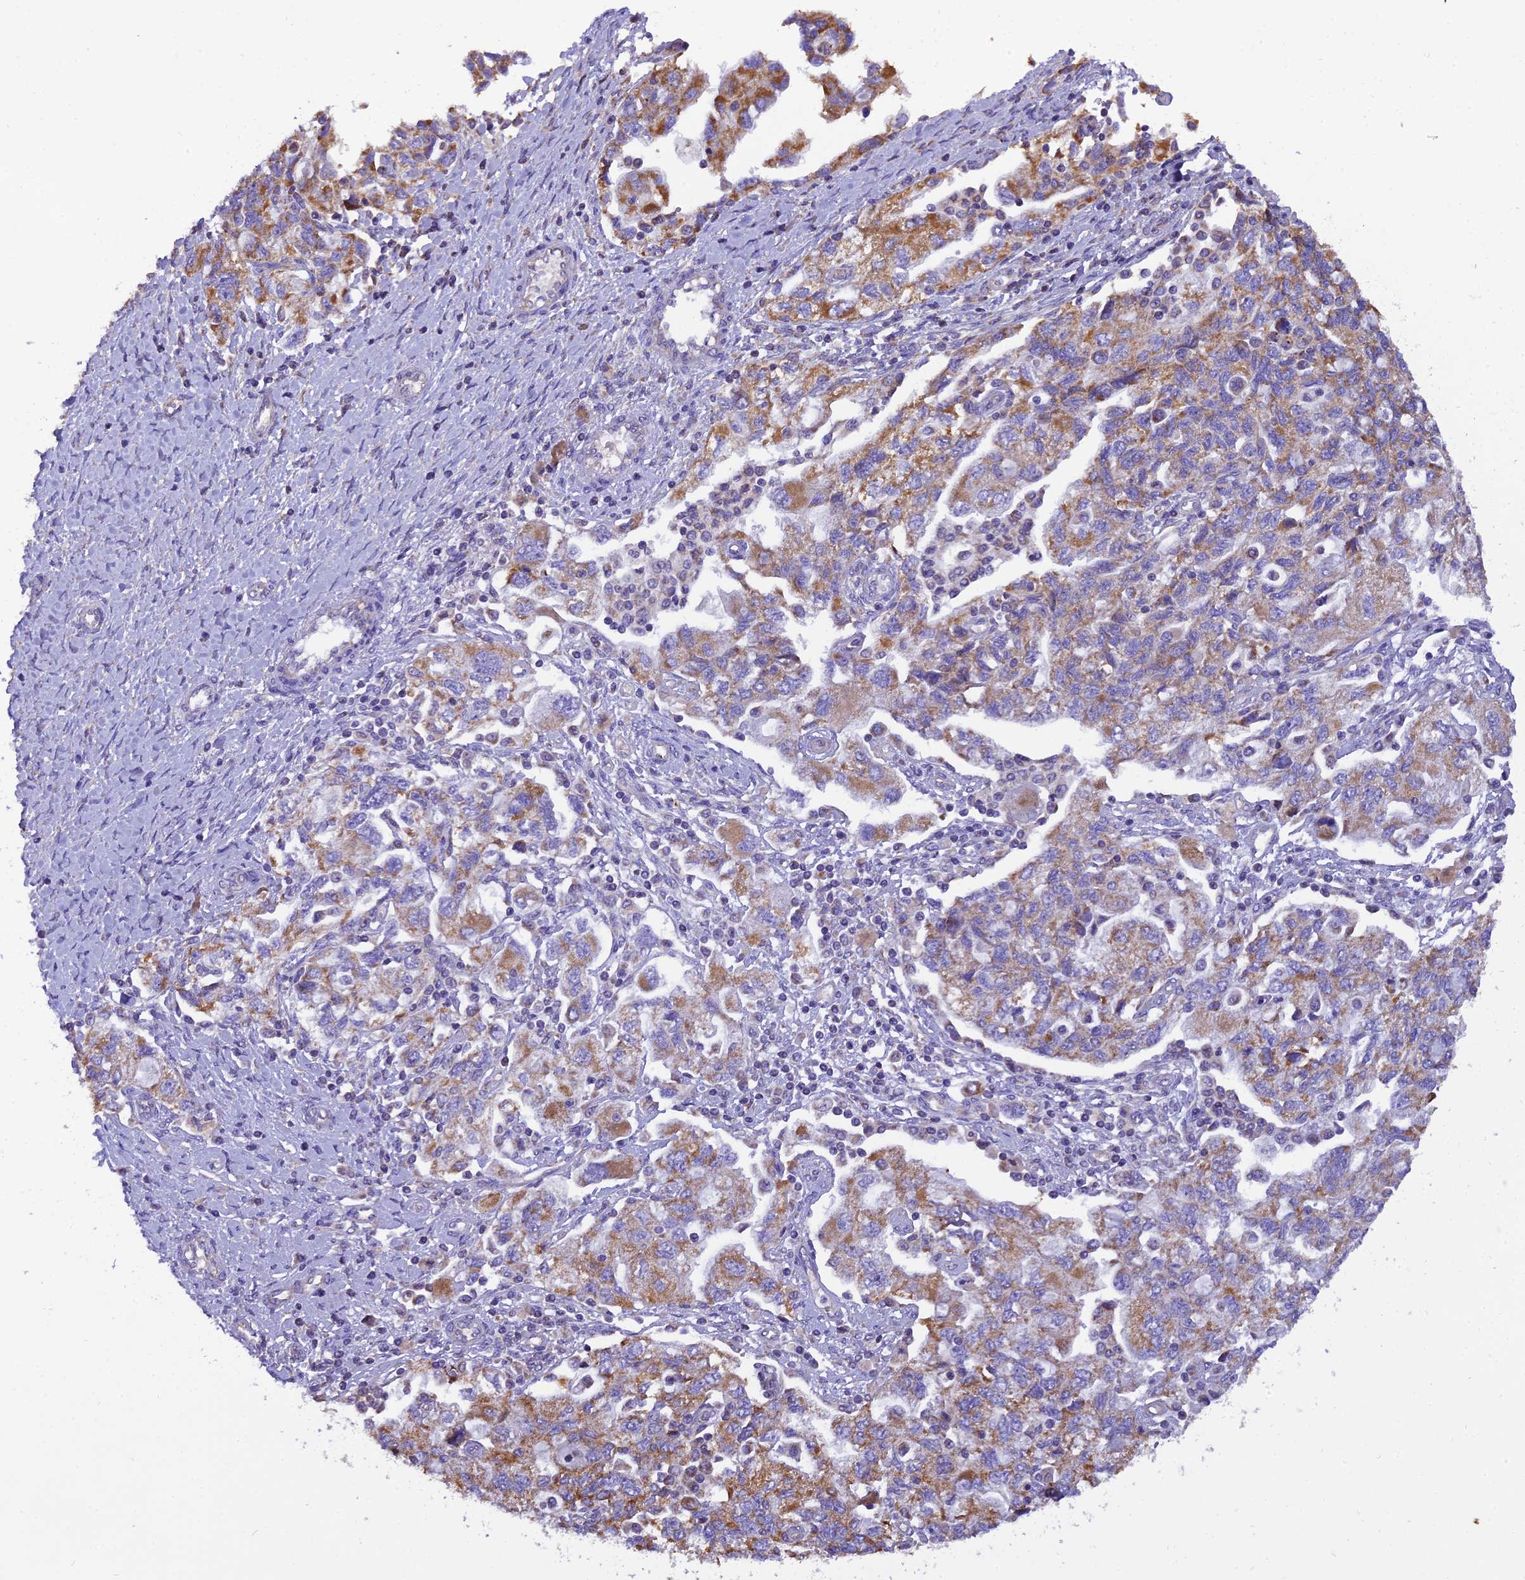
{"staining": {"intensity": "moderate", "quantity": ">75%", "location": "cytoplasmic/membranous"}, "tissue": "ovarian cancer", "cell_type": "Tumor cells", "image_type": "cancer", "snomed": [{"axis": "morphology", "description": "Carcinoma, NOS"}, {"axis": "morphology", "description": "Cystadenocarcinoma, serous, NOS"}, {"axis": "topography", "description": "Ovary"}], "caption": "Human serous cystadenocarcinoma (ovarian) stained with a protein marker reveals moderate staining in tumor cells.", "gene": "GPD1", "patient": {"sex": "female", "age": 69}}